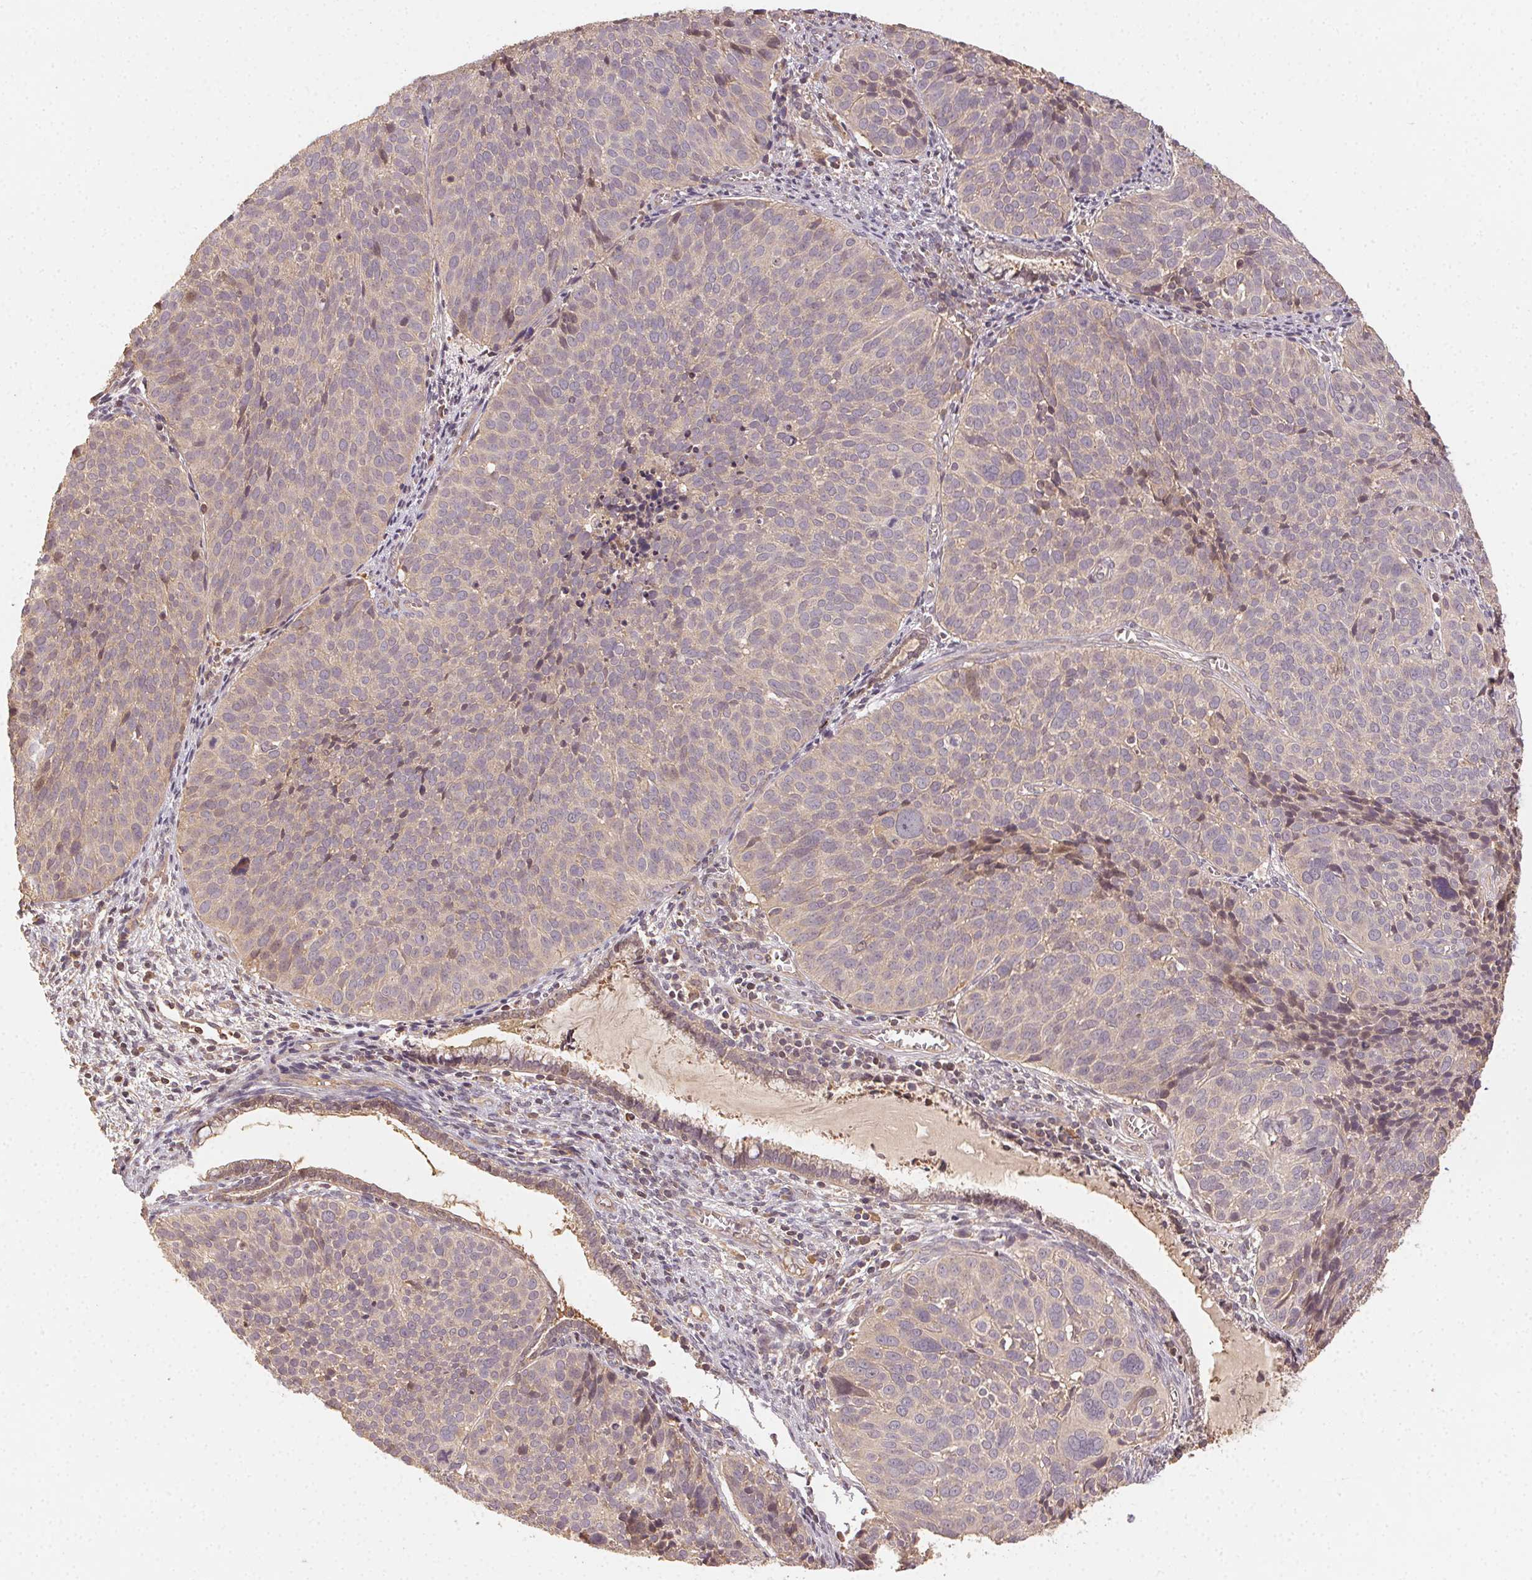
{"staining": {"intensity": "negative", "quantity": "none", "location": "none"}, "tissue": "cervical cancer", "cell_type": "Tumor cells", "image_type": "cancer", "snomed": [{"axis": "morphology", "description": "Squamous cell carcinoma, NOS"}, {"axis": "topography", "description": "Cervix"}], "caption": "Cervical squamous cell carcinoma was stained to show a protein in brown. There is no significant staining in tumor cells. Nuclei are stained in blue.", "gene": "RALA", "patient": {"sex": "female", "age": 39}}